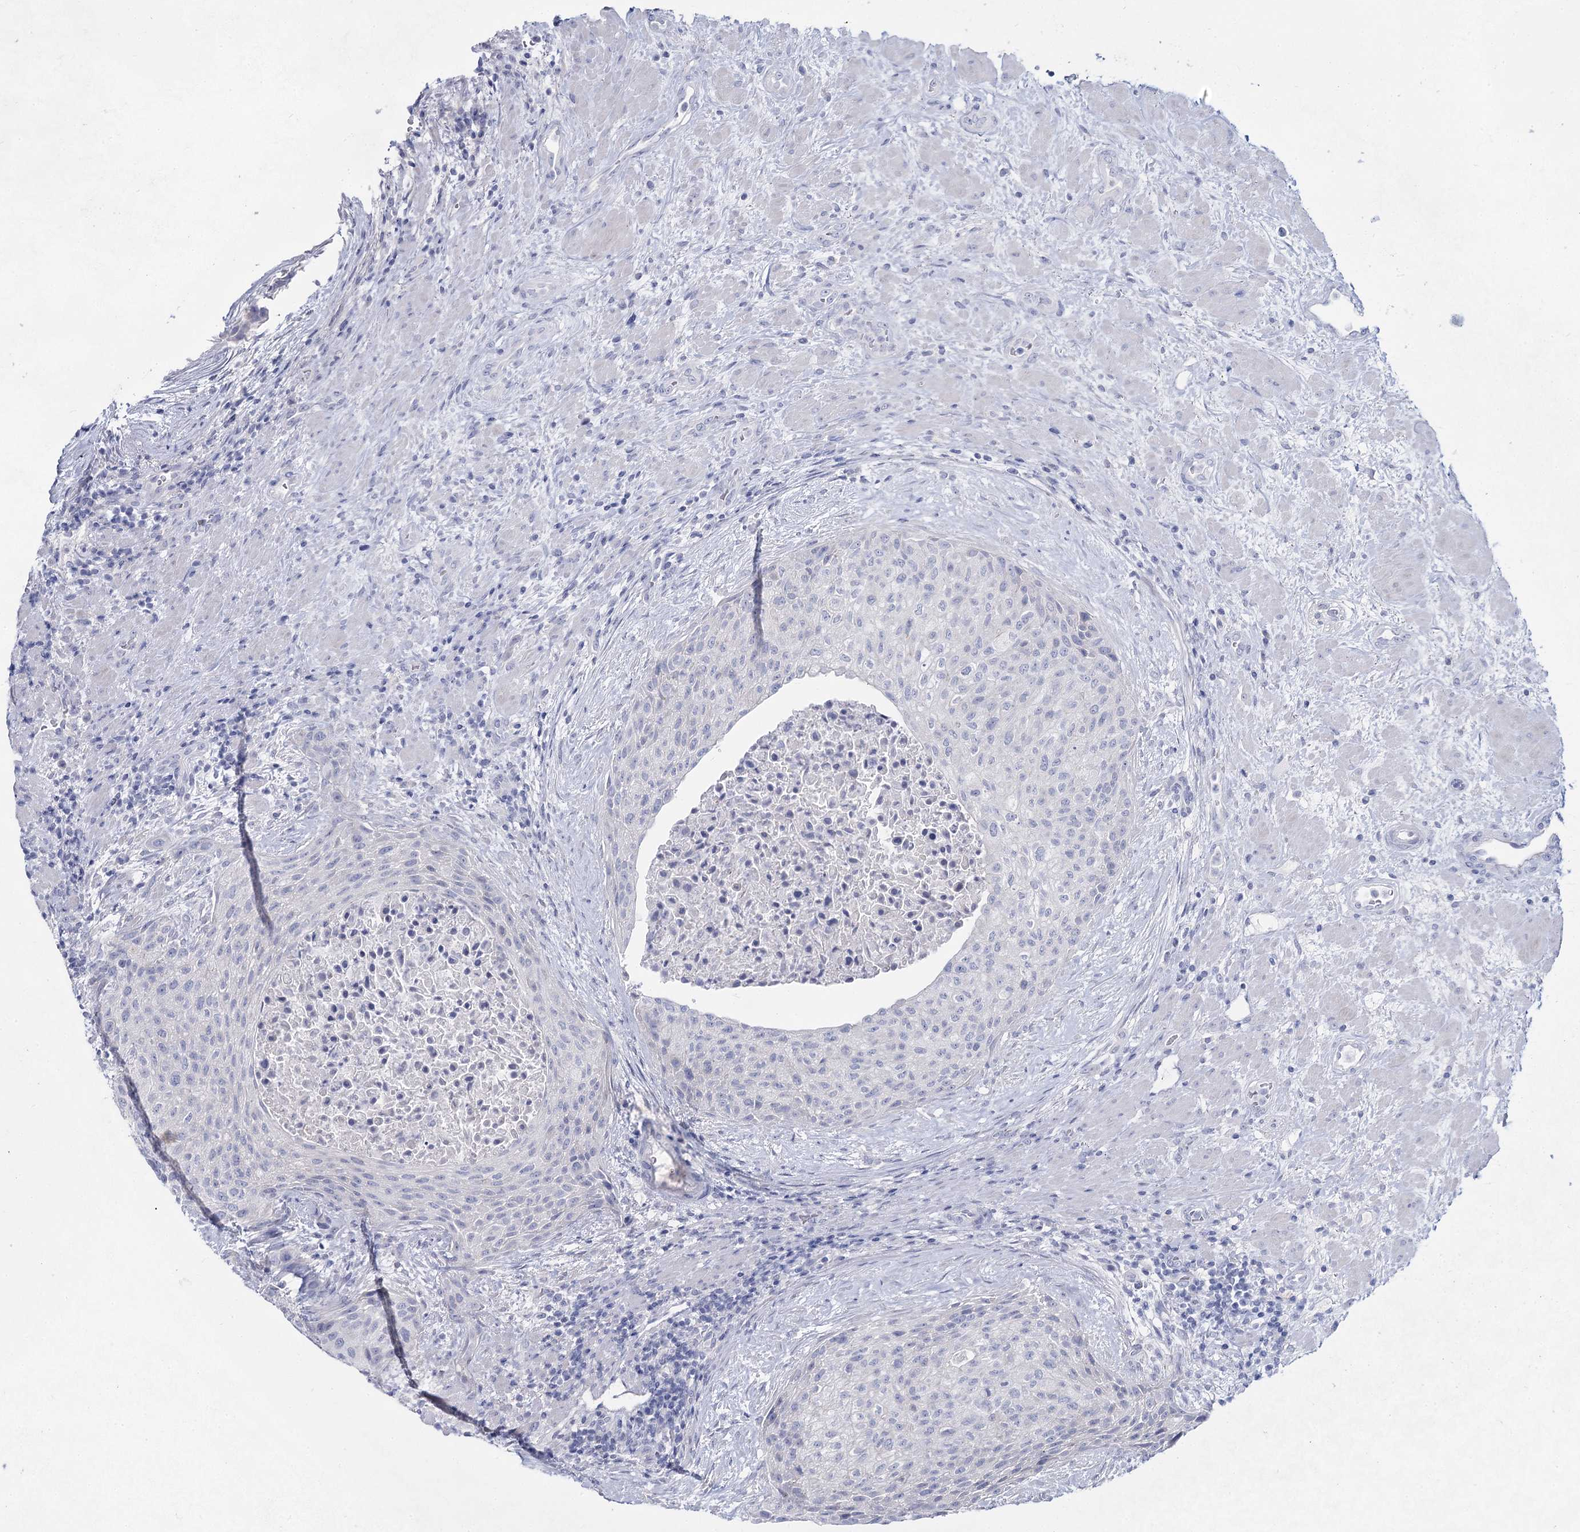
{"staining": {"intensity": "negative", "quantity": "none", "location": "none"}, "tissue": "urothelial cancer", "cell_type": "Tumor cells", "image_type": "cancer", "snomed": [{"axis": "morphology", "description": "Normal tissue, NOS"}, {"axis": "morphology", "description": "Urothelial carcinoma, NOS"}, {"axis": "topography", "description": "Urinary bladder"}, {"axis": "topography", "description": "Peripheral nerve tissue"}], "caption": "A high-resolution photomicrograph shows immunohistochemistry staining of transitional cell carcinoma, which displays no significant expression in tumor cells.", "gene": "SLC17A2", "patient": {"sex": "male", "age": 35}}